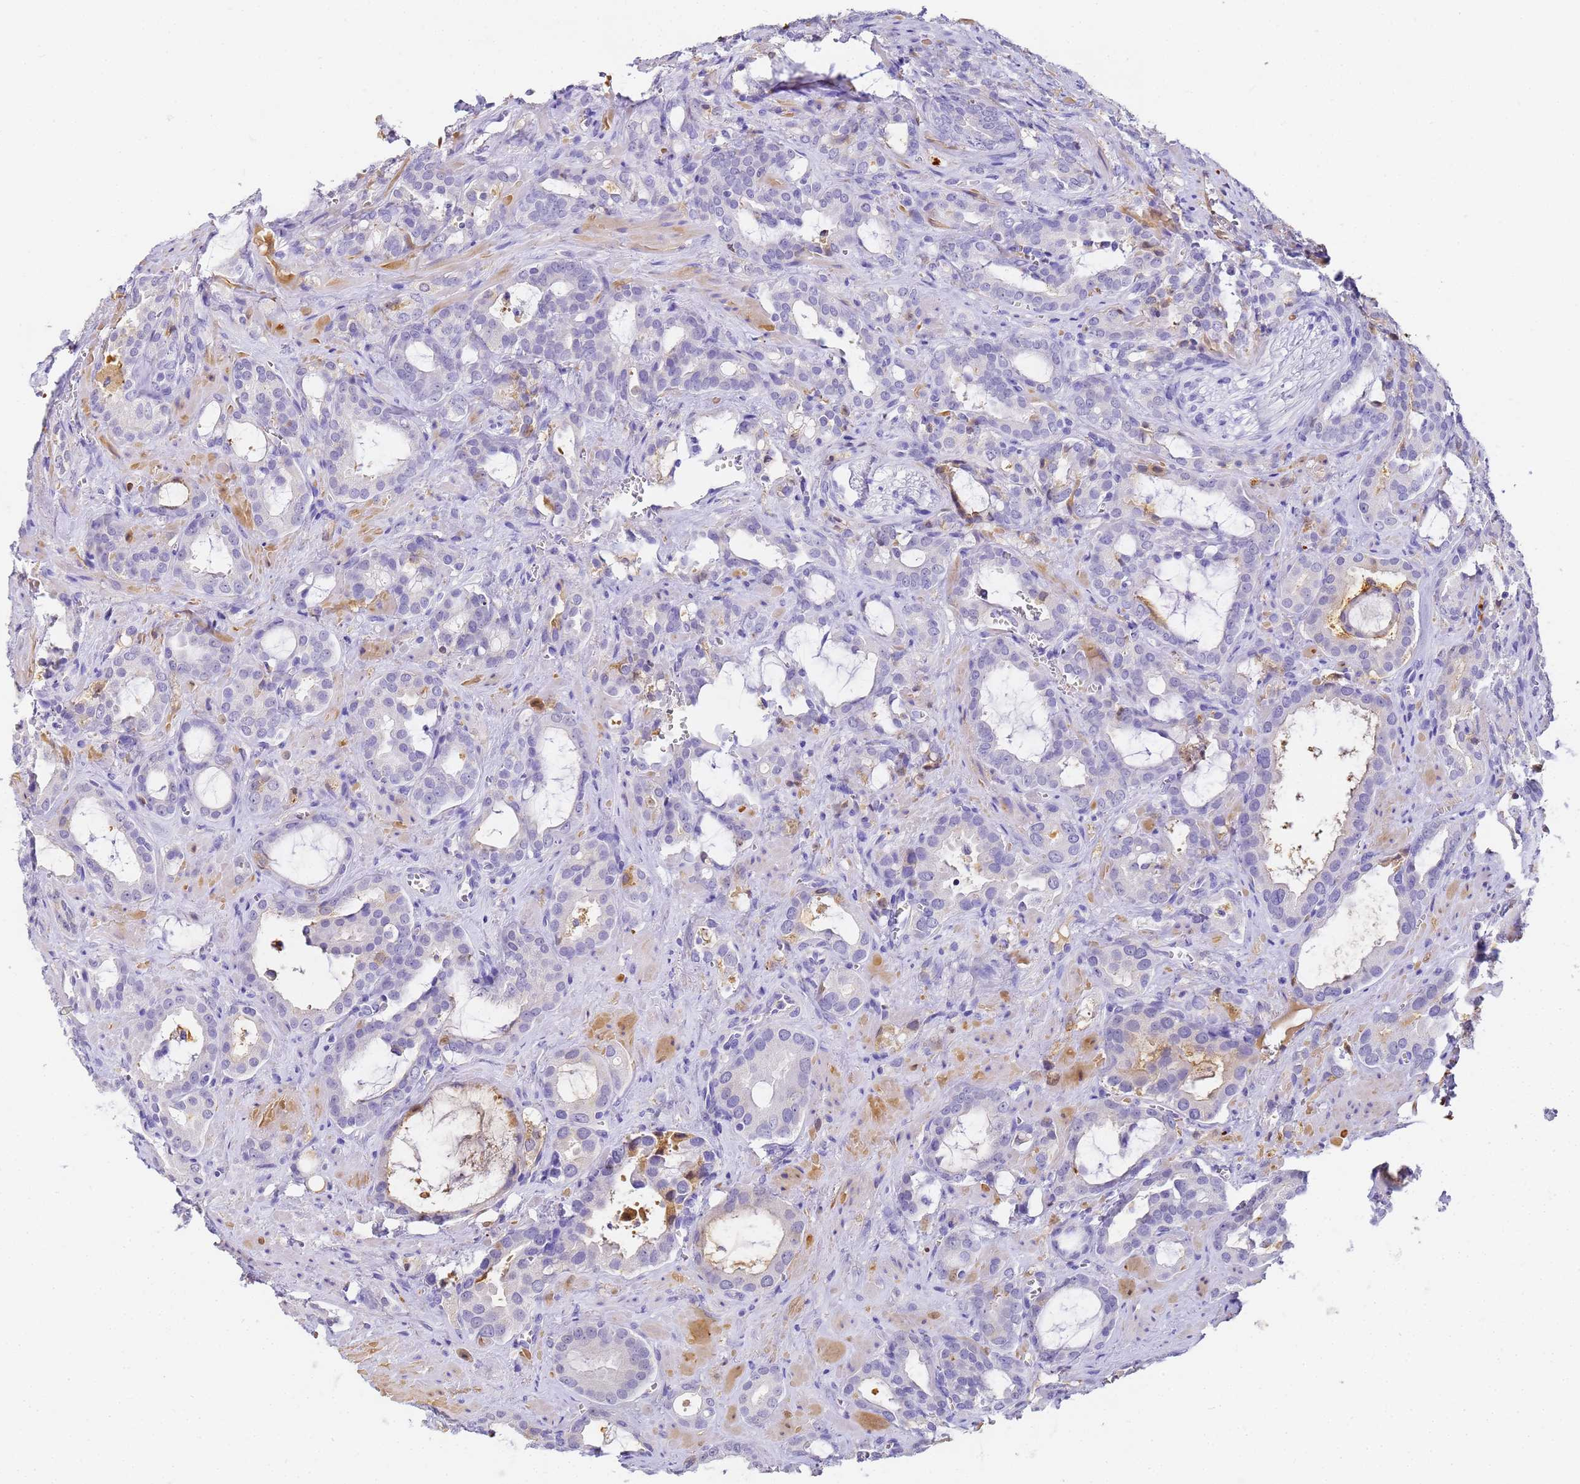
{"staining": {"intensity": "negative", "quantity": "none", "location": "none"}, "tissue": "prostate cancer", "cell_type": "Tumor cells", "image_type": "cancer", "snomed": [{"axis": "morphology", "description": "Adenocarcinoma, High grade"}, {"axis": "topography", "description": "Prostate"}], "caption": "There is no significant expression in tumor cells of adenocarcinoma (high-grade) (prostate).", "gene": "CFHR2", "patient": {"sex": "male", "age": 72}}